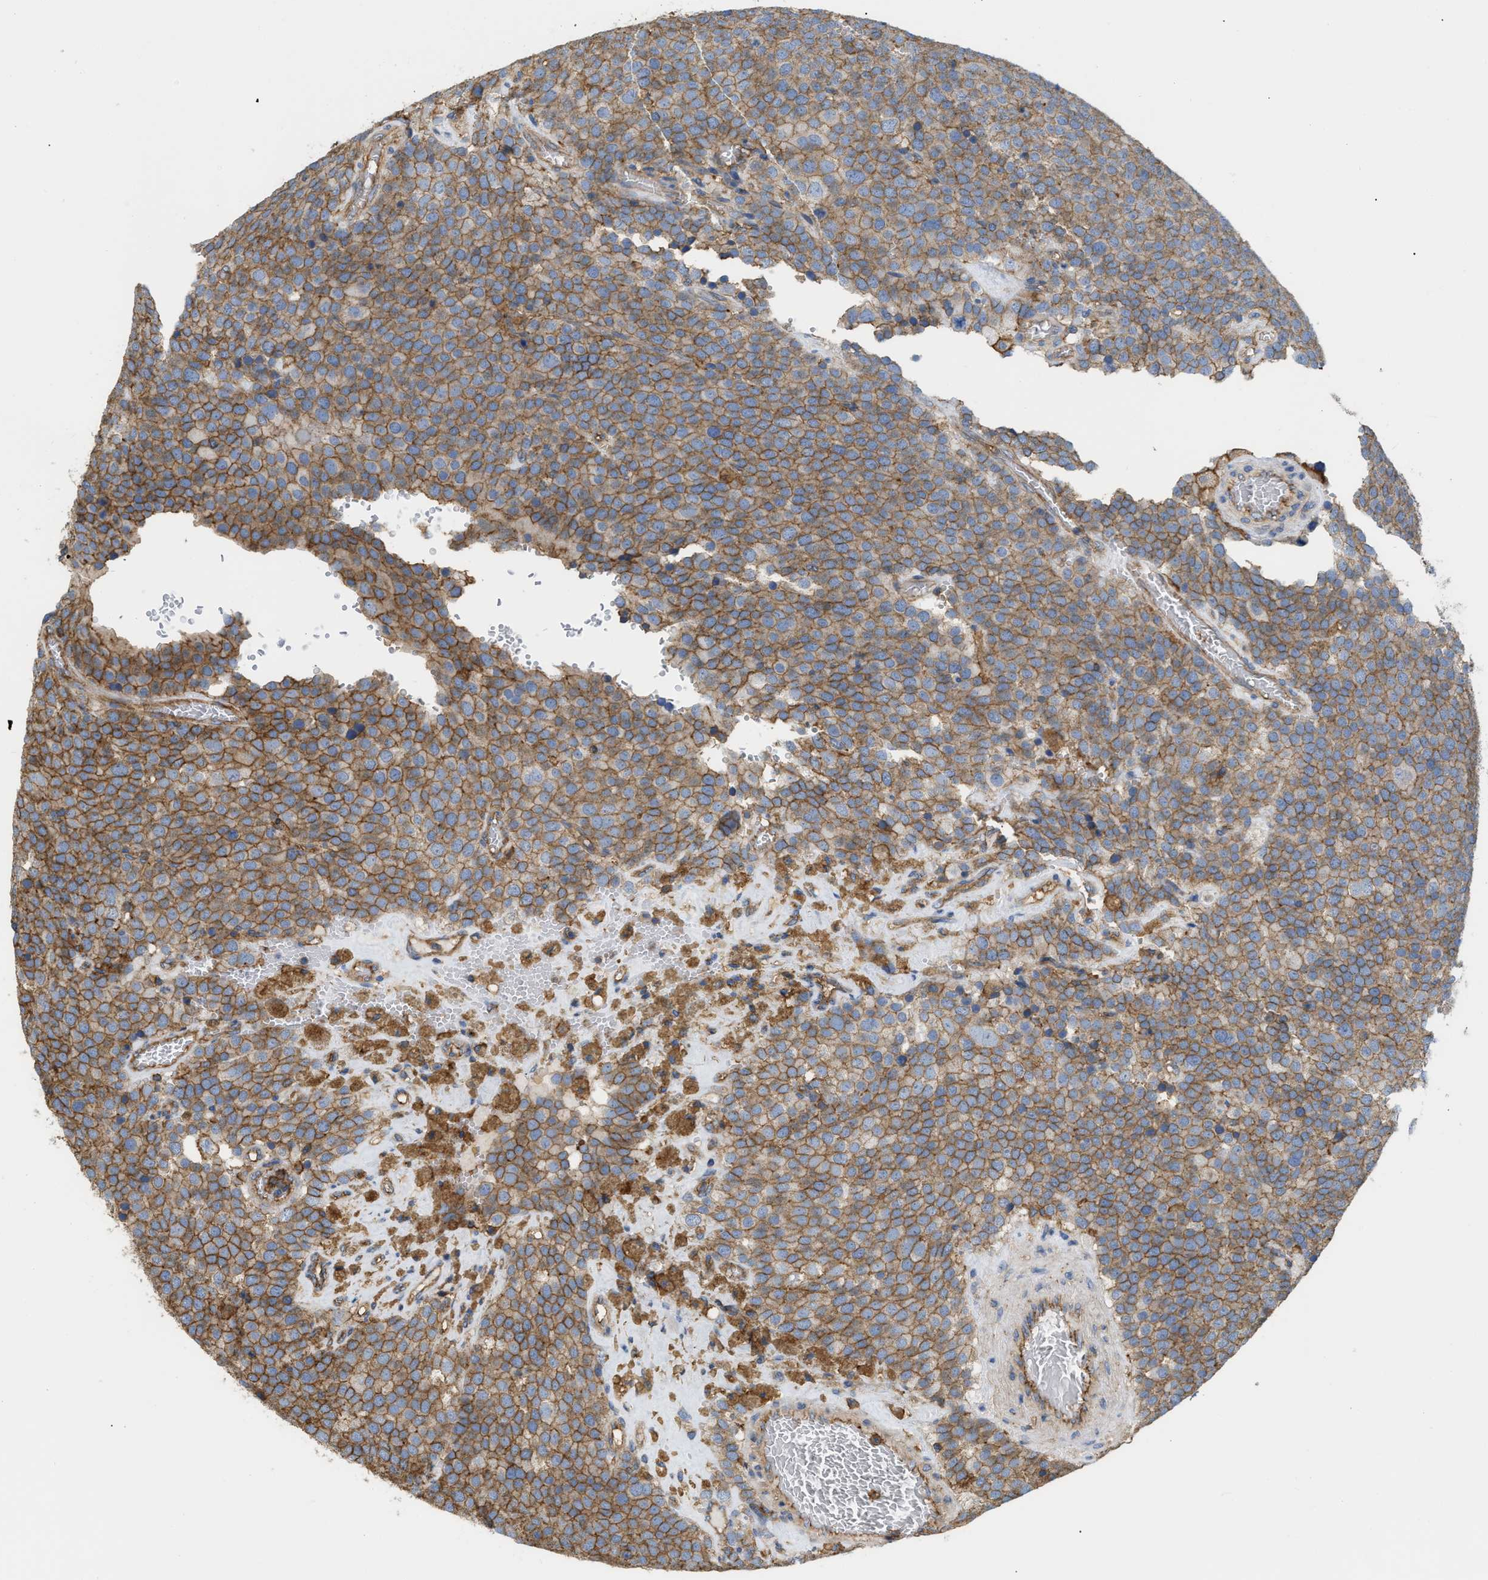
{"staining": {"intensity": "moderate", "quantity": ">75%", "location": "cytoplasmic/membranous"}, "tissue": "testis cancer", "cell_type": "Tumor cells", "image_type": "cancer", "snomed": [{"axis": "morphology", "description": "Normal tissue, NOS"}, {"axis": "morphology", "description": "Seminoma, NOS"}, {"axis": "topography", "description": "Testis"}], "caption": "An IHC micrograph of tumor tissue is shown. Protein staining in brown labels moderate cytoplasmic/membranous positivity in testis cancer within tumor cells. The staining was performed using DAB (3,3'-diaminobenzidine) to visualize the protein expression in brown, while the nuclei were stained in blue with hematoxylin (Magnification: 20x).", "gene": "GNB4", "patient": {"sex": "male", "age": 71}}